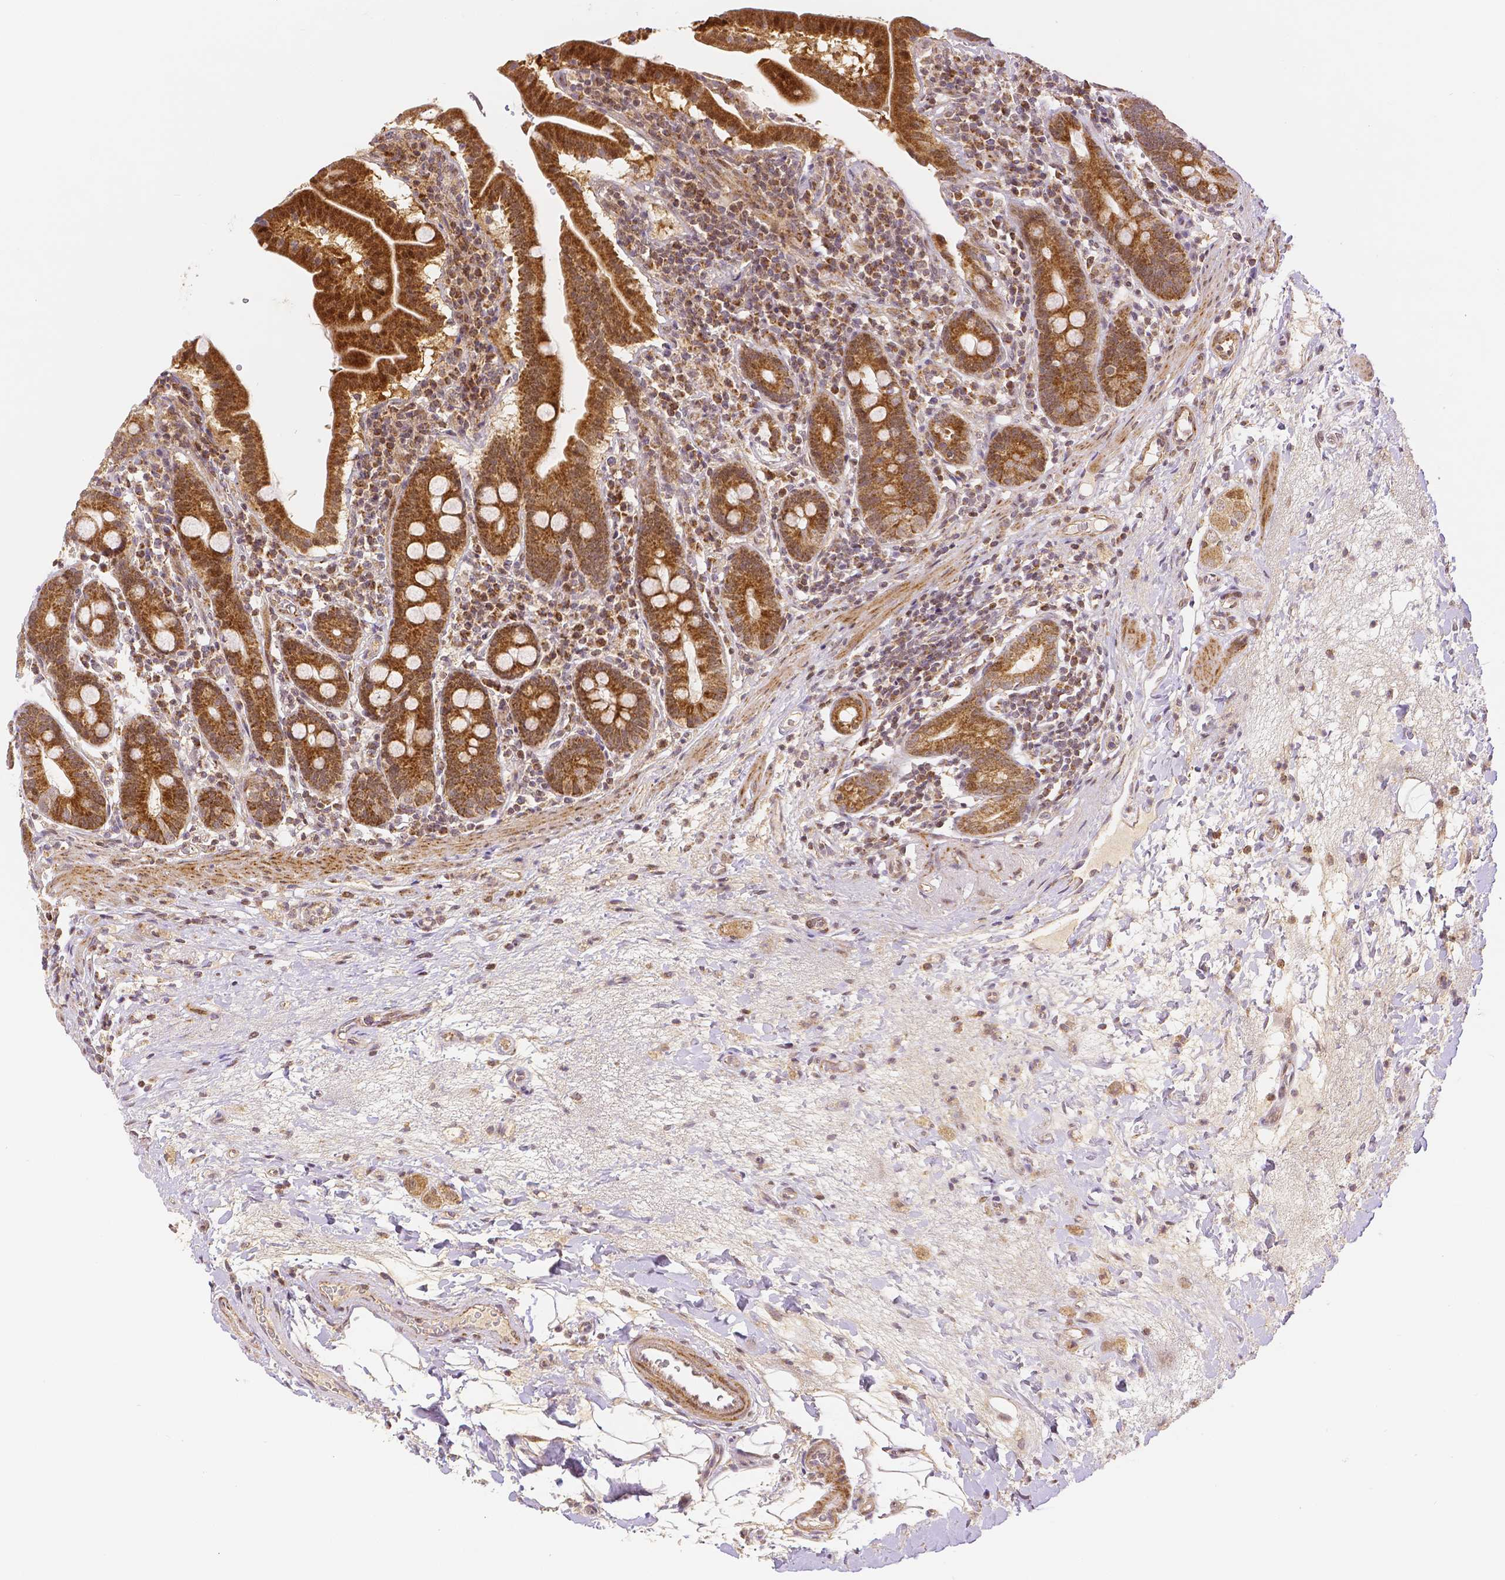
{"staining": {"intensity": "strong", "quantity": ">75%", "location": "cytoplasmic/membranous,nuclear"}, "tissue": "small intestine", "cell_type": "Glandular cells", "image_type": "normal", "snomed": [{"axis": "morphology", "description": "Normal tissue, NOS"}, {"axis": "topography", "description": "Small intestine"}], "caption": "This image demonstrates IHC staining of unremarkable small intestine, with high strong cytoplasmic/membranous,nuclear expression in about >75% of glandular cells.", "gene": "RHOT1", "patient": {"sex": "male", "age": 26}}